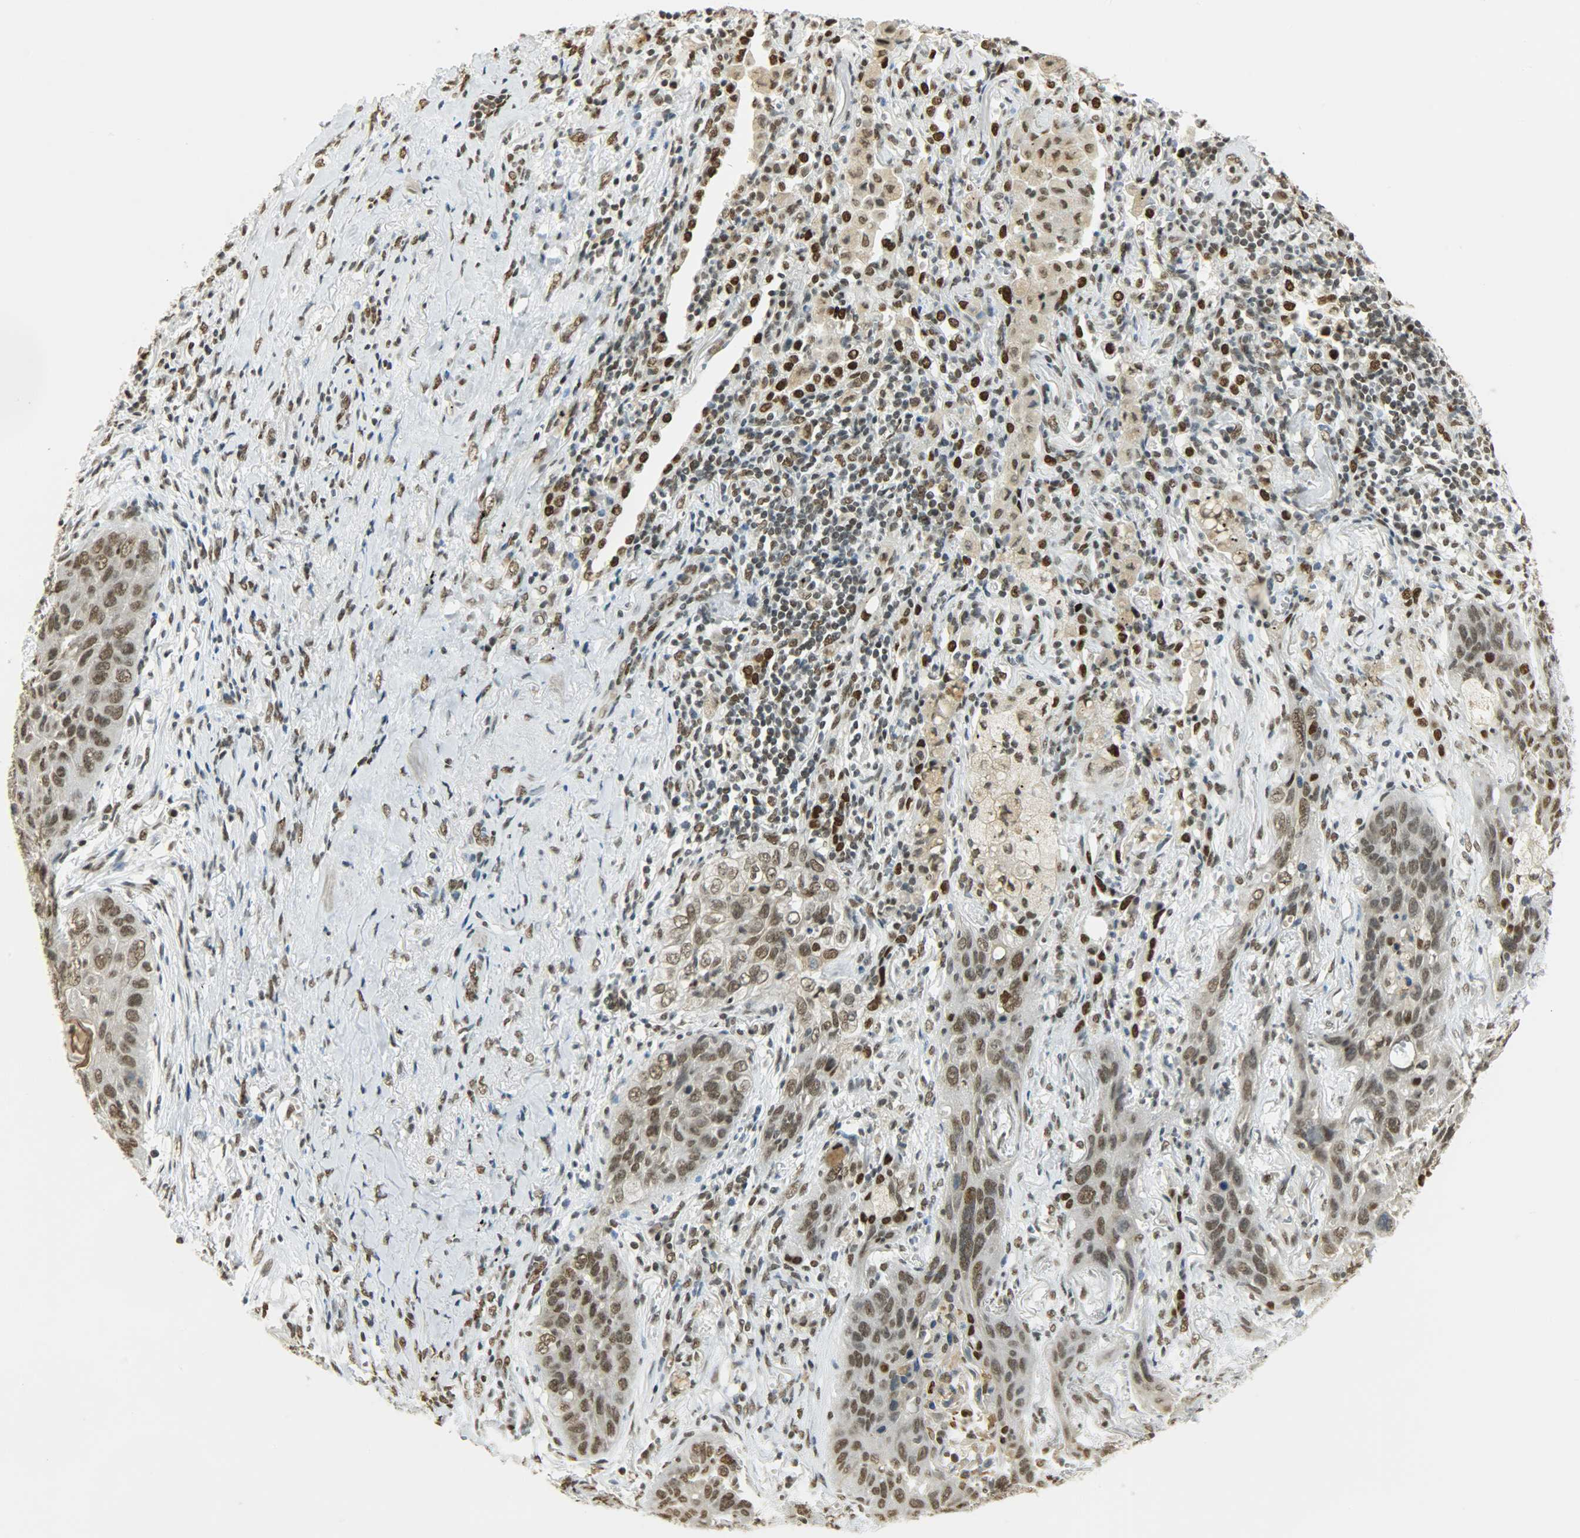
{"staining": {"intensity": "strong", "quantity": ">75%", "location": "nuclear"}, "tissue": "lung cancer", "cell_type": "Tumor cells", "image_type": "cancer", "snomed": [{"axis": "morphology", "description": "Squamous cell carcinoma, NOS"}, {"axis": "topography", "description": "Lung"}], "caption": "Immunohistochemistry of human lung cancer exhibits high levels of strong nuclear expression in approximately >75% of tumor cells.", "gene": "MYEF2", "patient": {"sex": "female", "age": 67}}